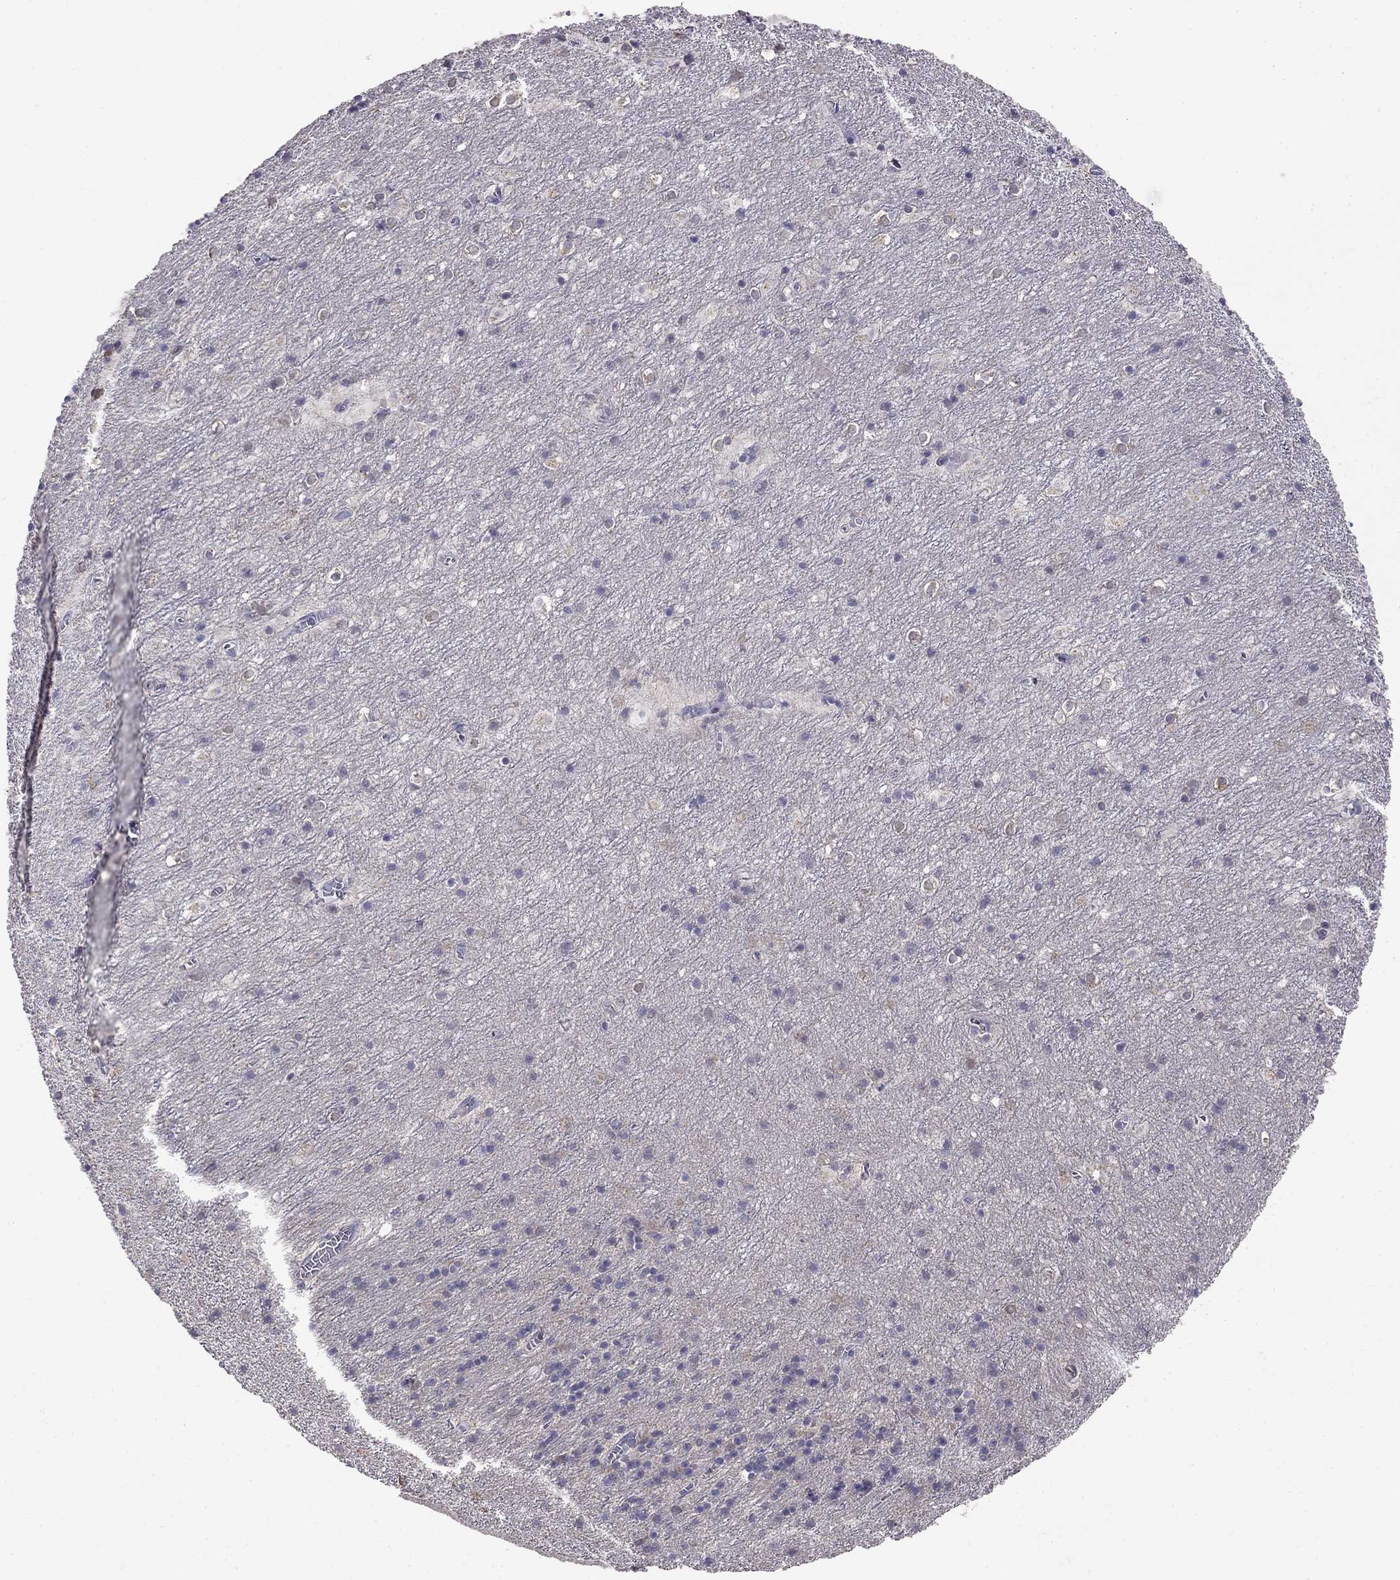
{"staining": {"intensity": "negative", "quantity": "none", "location": "none"}, "tissue": "cerebellum", "cell_type": "Cells in granular layer", "image_type": "normal", "snomed": [{"axis": "morphology", "description": "Normal tissue, NOS"}, {"axis": "topography", "description": "Cerebellum"}], "caption": "Unremarkable cerebellum was stained to show a protein in brown. There is no significant positivity in cells in granular layer.", "gene": "LRRC39", "patient": {"sex": "male", "age": 70}}